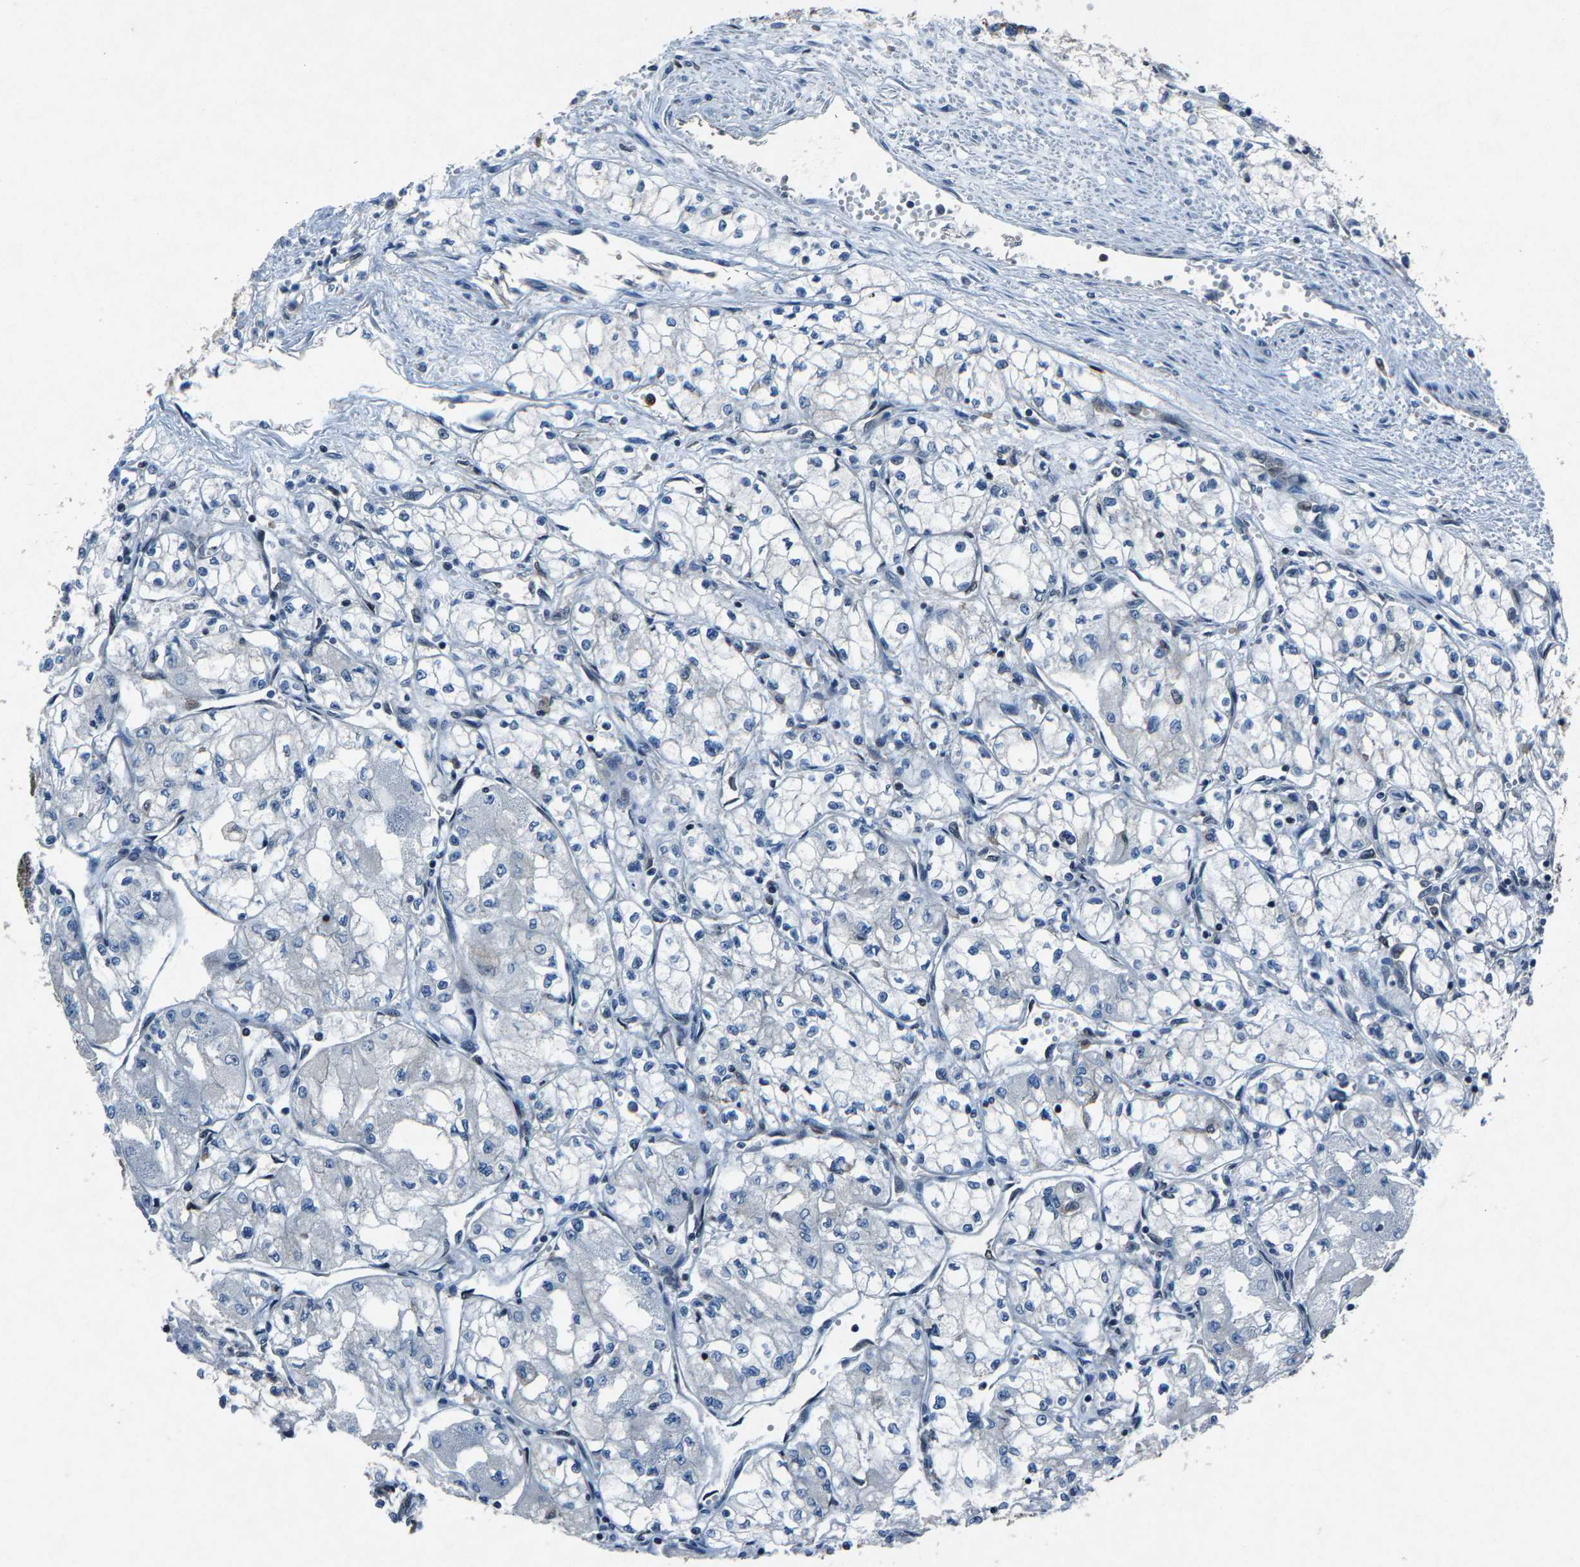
{"staining": {"intensity": "negative", "quantity": "none", "location": "none"}, "tissue": "renal cancer", "cell_type": "Tumor cells", "image_type": "cancer", "snomed": [{"axis": "morphology", "description": "Normal tissue, NOS"}, {"axis": "morphology", "description": "Adenocarcinoma, NOS"}, {"axis": "topography", "description": "Kidney"}], "caption": "An image of human adenocarcinoma (renal) is negative for staining in tumor cells.", "gene": "ATXN3", "patient": {"sex": "male", "age": 59}}